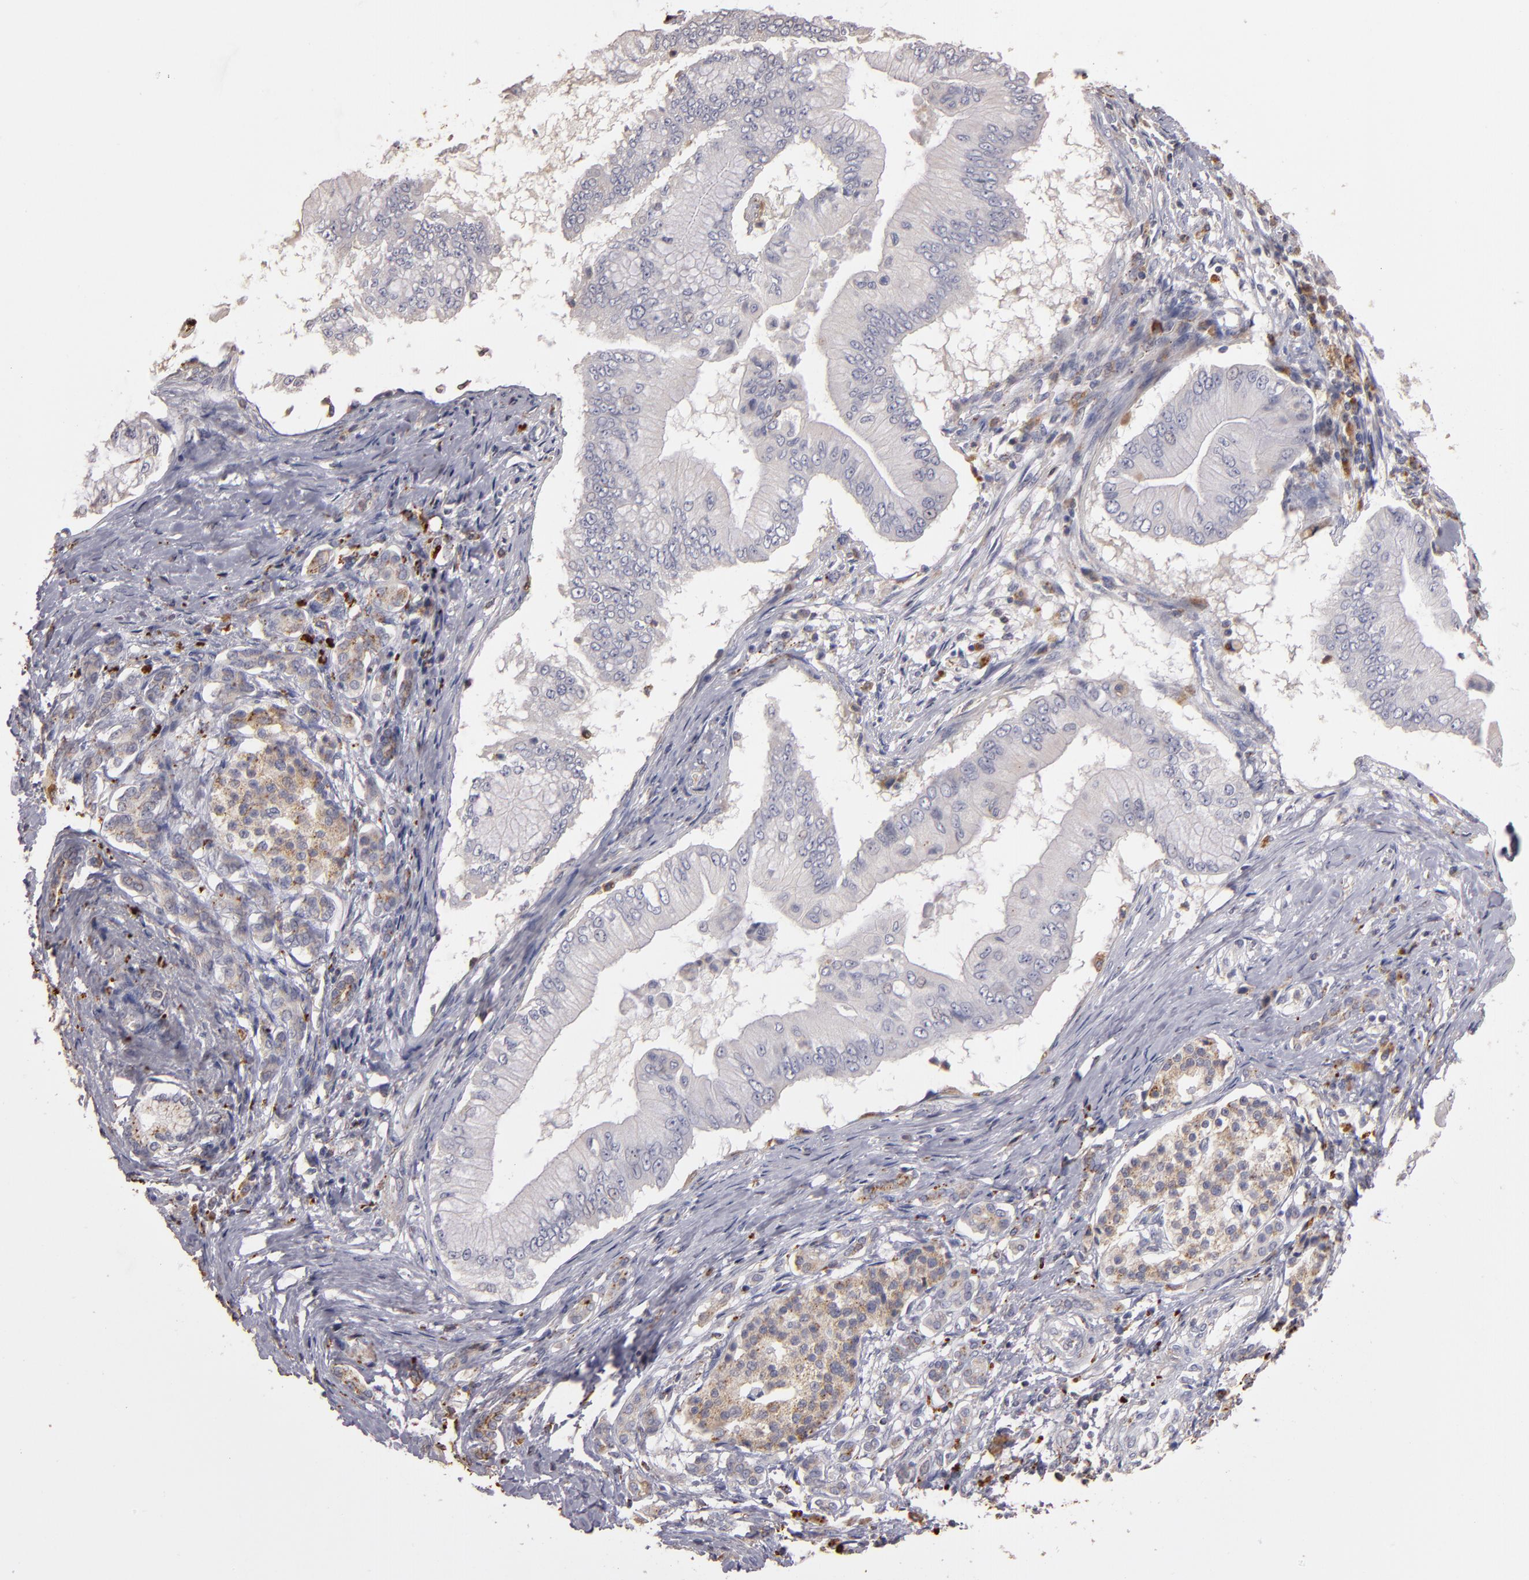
{"staining": {"intensity": "negative", "quantity": "none", "location": "none"}, "tissue": "pancreatic cancer", "cell_type": "Tumor cells", "image_type": "cancer", "snomed": [{"axis": "morphology", "description": "Adenocarcinoma, NOS"}, {"axis": "topography", "description": "Pancreas"}], "caption": "A histopathology image of human pancreatic cancer is negative for staining in tumor cells.", "gene": "TRAF1", "patient": {"sex": "male", "age": 62}}